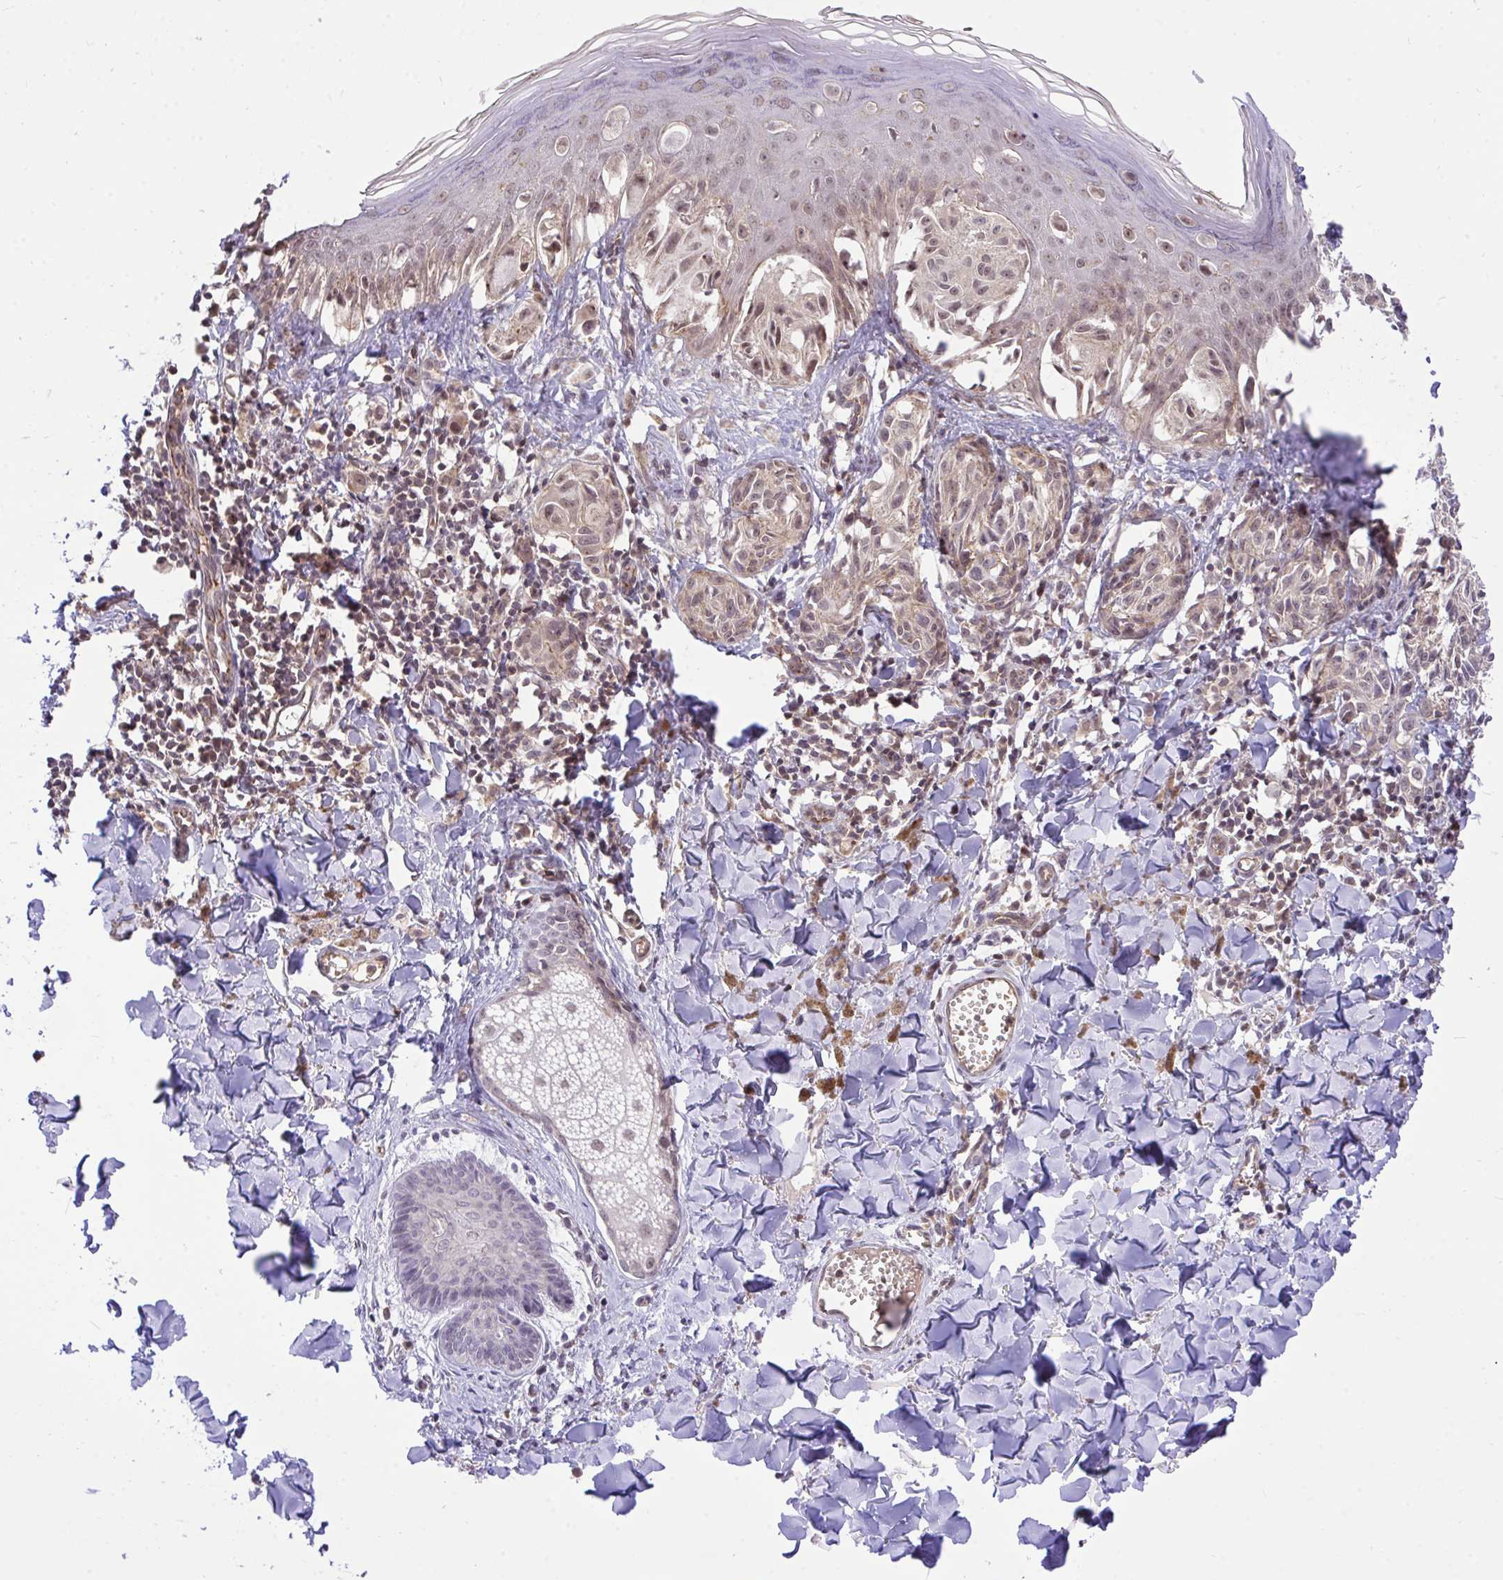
{"staining": {"intensity": "weak", "quantity": ">75%", "location": "cytoplasmic/membranous"}, "tissue": "melanoma", "cell_type": "Tumor cells", "image_type": "cancer", "snomed": [{"axis": "morphology", "description": "Malignant melanoma, NOS"}, {"axis": "topography", "description": "Skin"}], "caption": "Brown immunohistochemical staining in human malignant melanoma reveals weak cytoplasmic/membranous expression in about >75% of tumor cells.", "gene": "PPP1CA", "patient": {"sex": "female", "age": 38}}